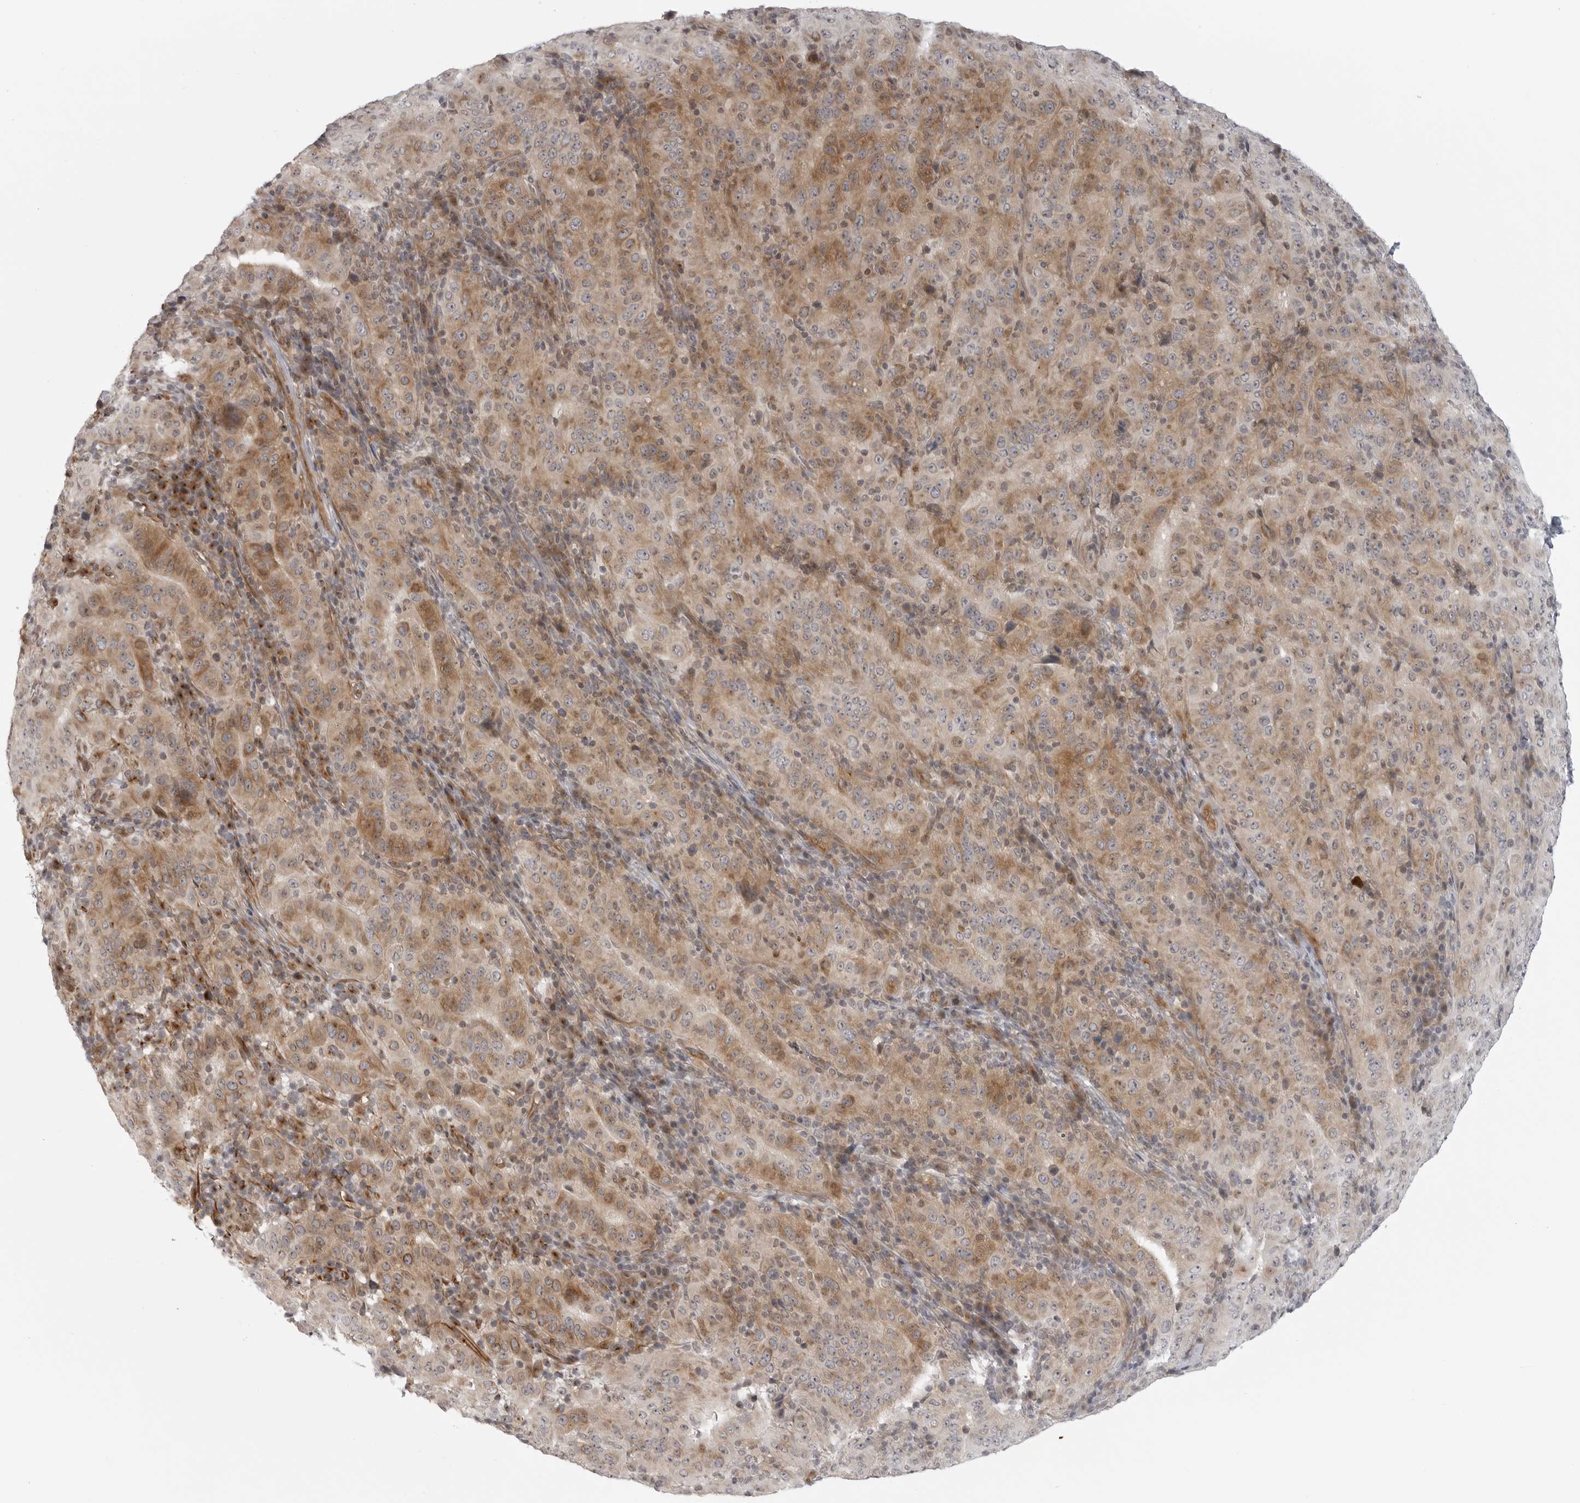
{"staining": {"intensity": "moderate", "quantity": ">75%", "location": "cytoplasmic/membranous"}, "tissue": "pancreatic cancer", "cell_type": "Tumor cells", "image_type": "cancer", "snomed": [{"axis": "morphology", "description": "Adenocarcinoma, NOS"}, {"axis": "topography", "description": "Pancreas"}], "caption": "Protein expression by IHC reveals moderate cytoplasmic/membranous expression in approximately >75% of tumor cells in pancreatic adenocarcinoma.", "gene": "CD300LD", "patient": {"sex": "male", "age": 63}}